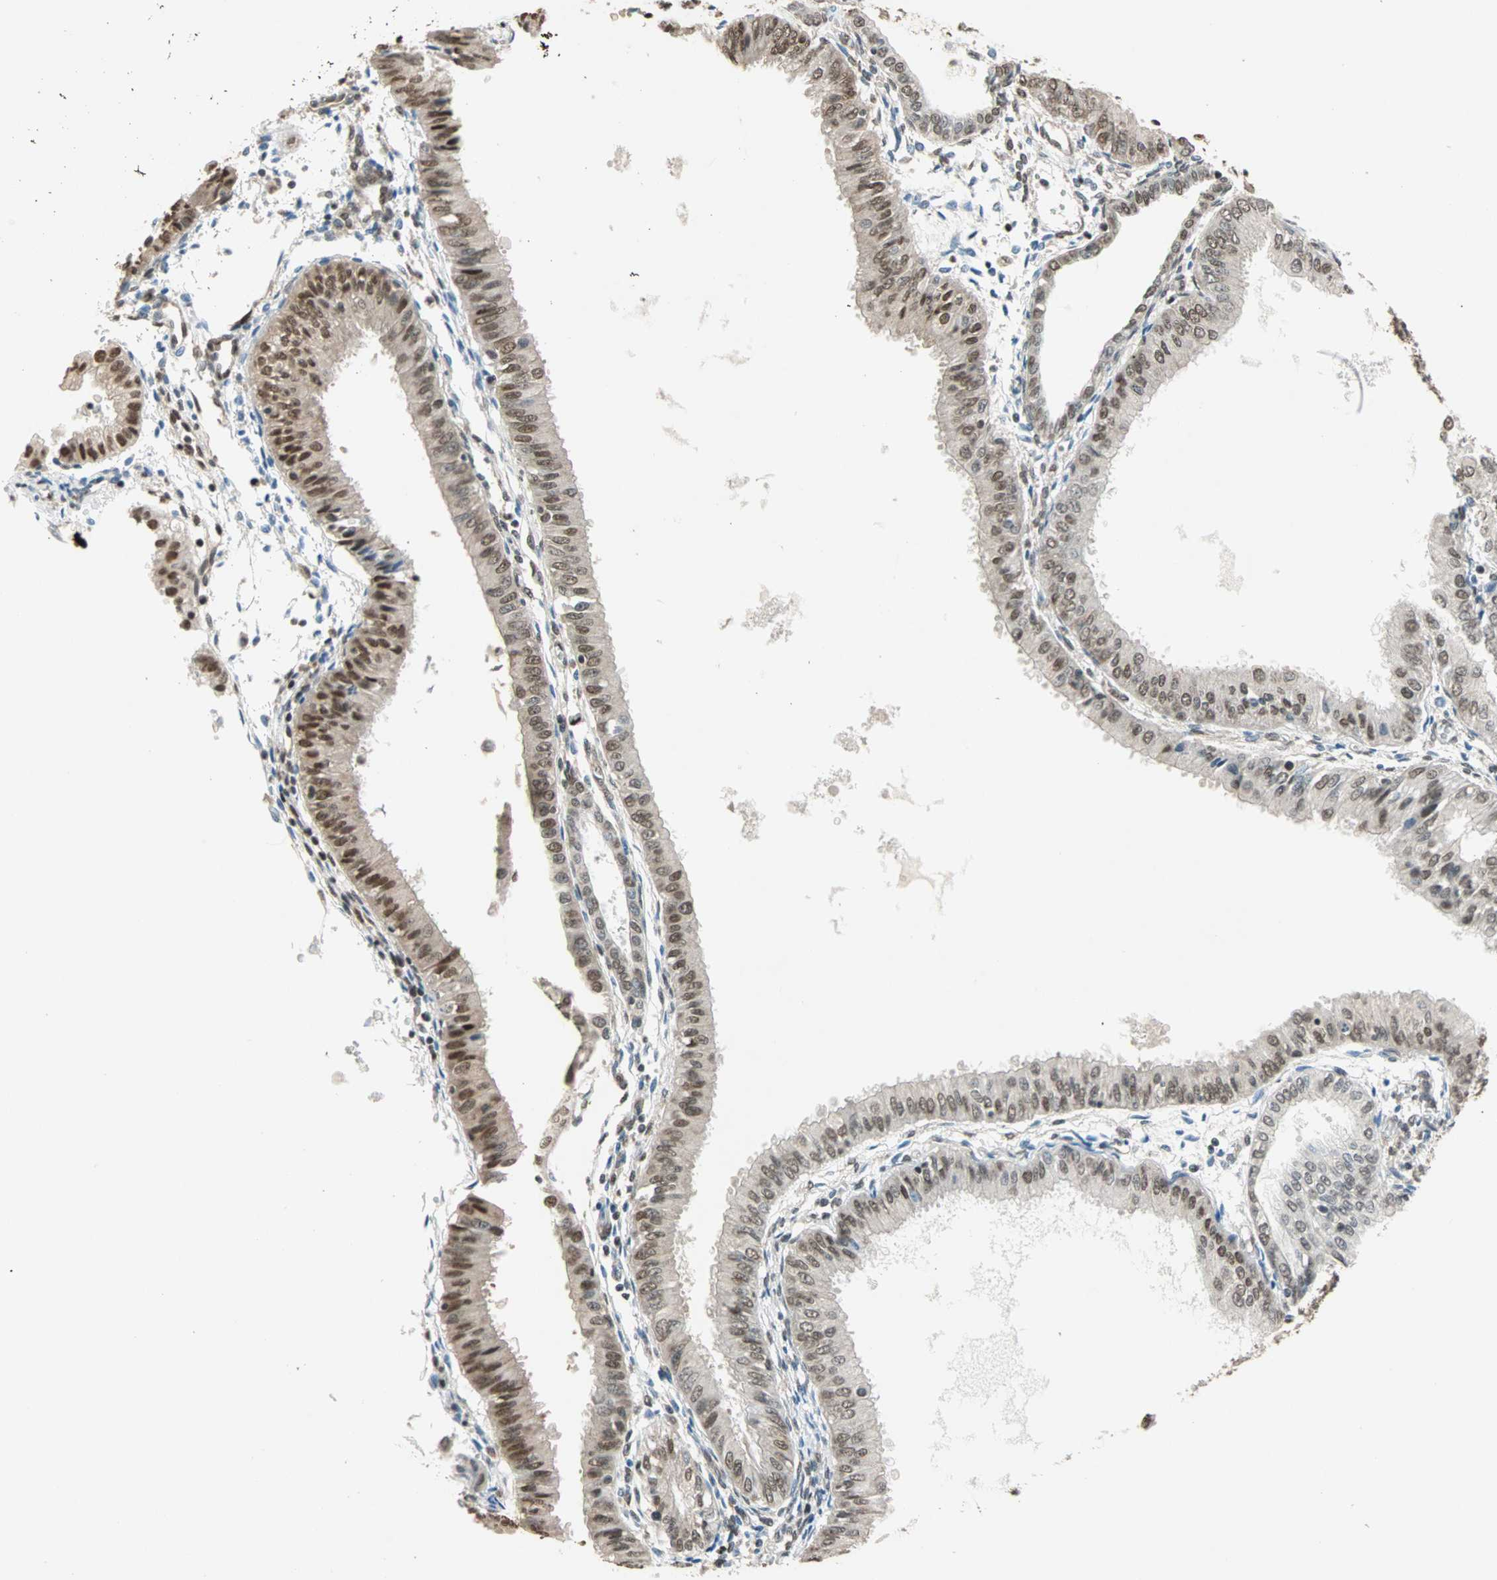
{"staining": {"intensity": "moderate", "quantity": ">75%", "location": "nuclear"}, "tissue": "endometrial cancer", "cell_type": "Tumor cells", "image_type": "cancer", "snomed": [{"axis": "morphology", "description": "Adenocarcinoma, NOS"}, {"axis": "topography", "description": "Endometrium"}], "caption": "Endometrial cancer stained for a protein (brown) demonstrates moderate nuclear positive staining in about >75% of tumor cells.", "gene": "DAZAP1", "patient": {"sex": "female", "age": 53}}